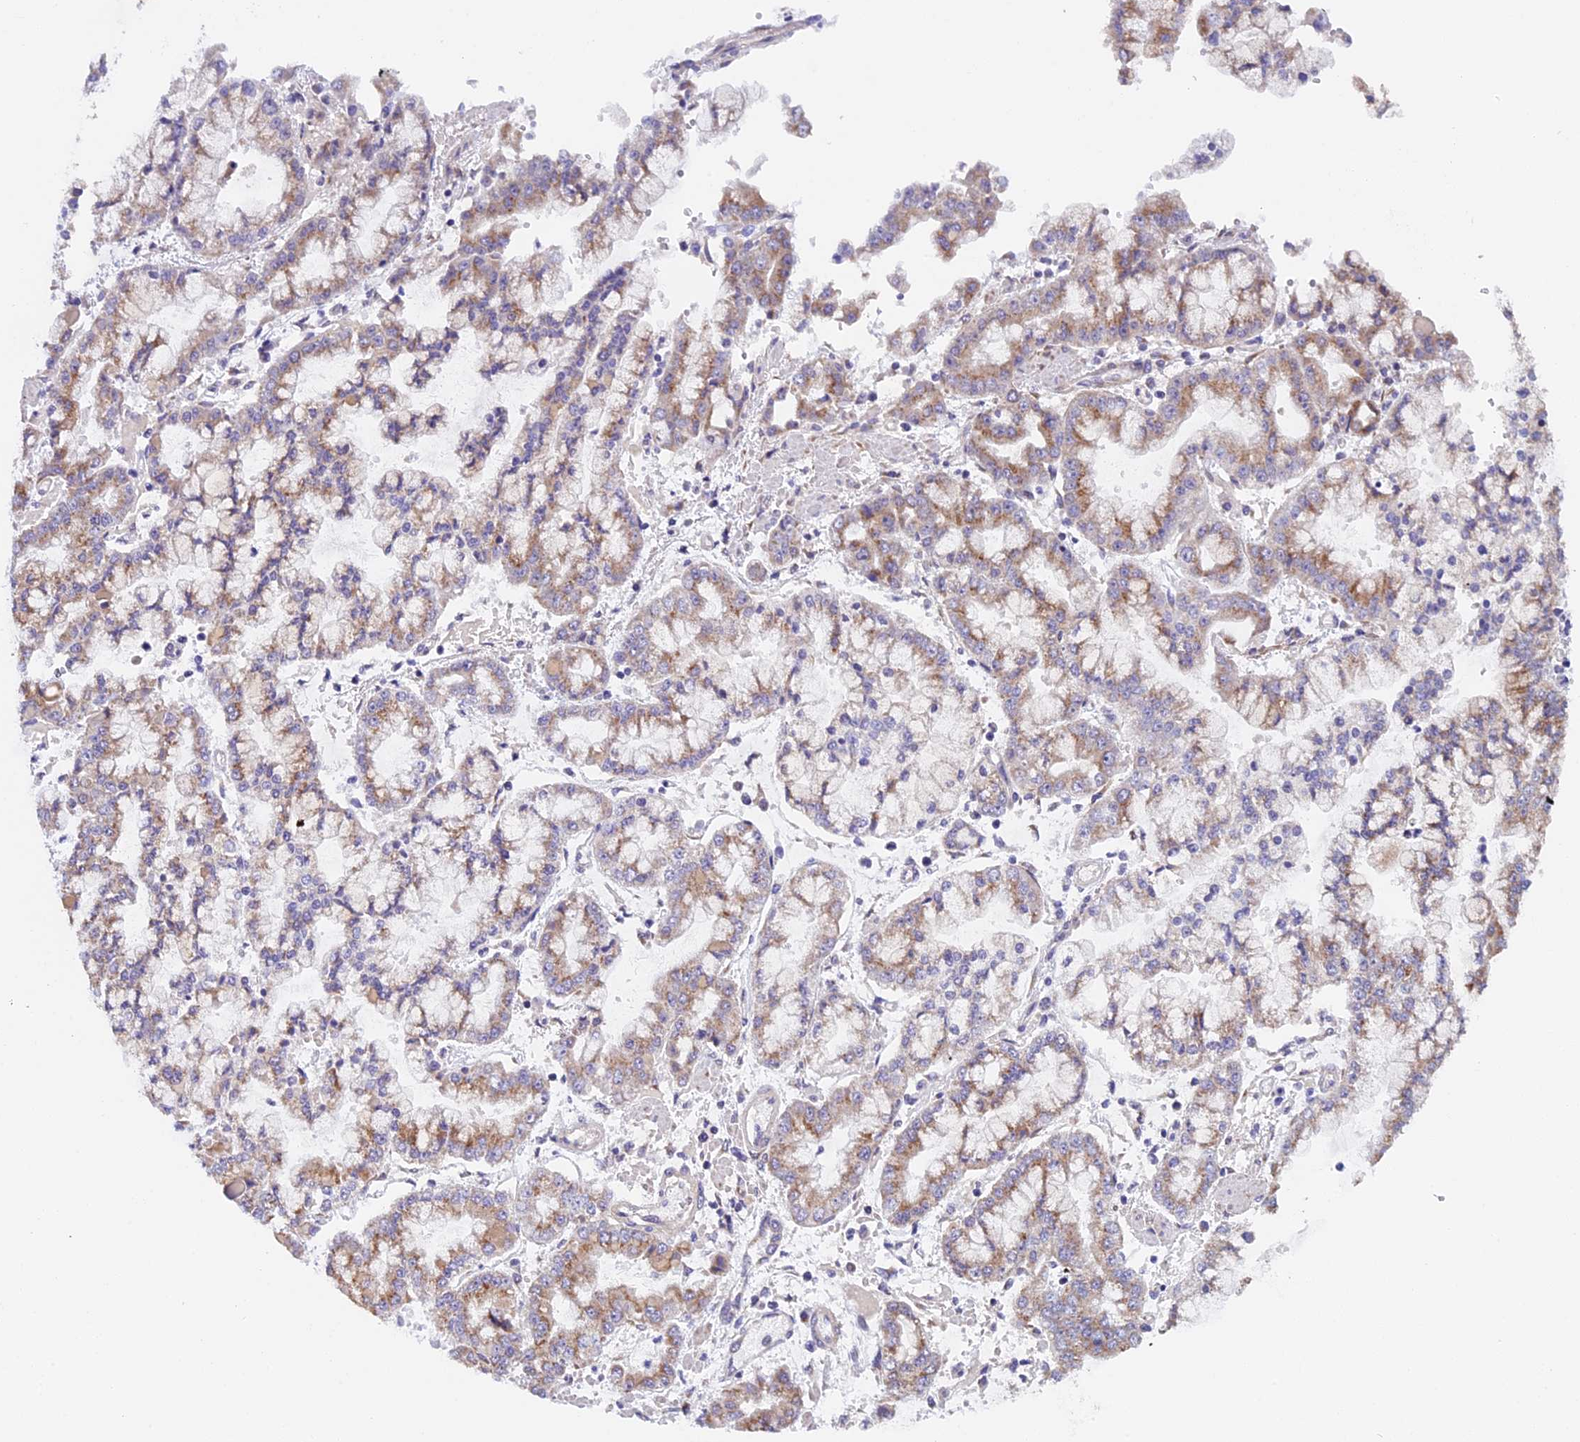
{"staining": {"intensity": "moderate", "quantity": ">75%", "location": "cytoplasmic/membranous"}, "tissue": "stomach cancer", "cell_type": "Tumor cells", "image_type": "cancer", "snomed": [{"axis": "morphology", "description": "Adenocarcinoma, NOS"}, {"axis": "topography", "description": "Stomach"}], "caption": "Immunohistochemistry (IHC) staining of stomach adenocarcinoma, which demonstrates medium levels of moderate cytoplasmic/membranous expression in about >75% of tumor cells indicating moderate cytoplasmic/membranous protein expression. The staining was performed using DAB (brown) for protein detection and nuclei were counterstained in hematoxylin (blue).", "gene": "ZNF317", "patient": {"sex": "male", "age": 76}}